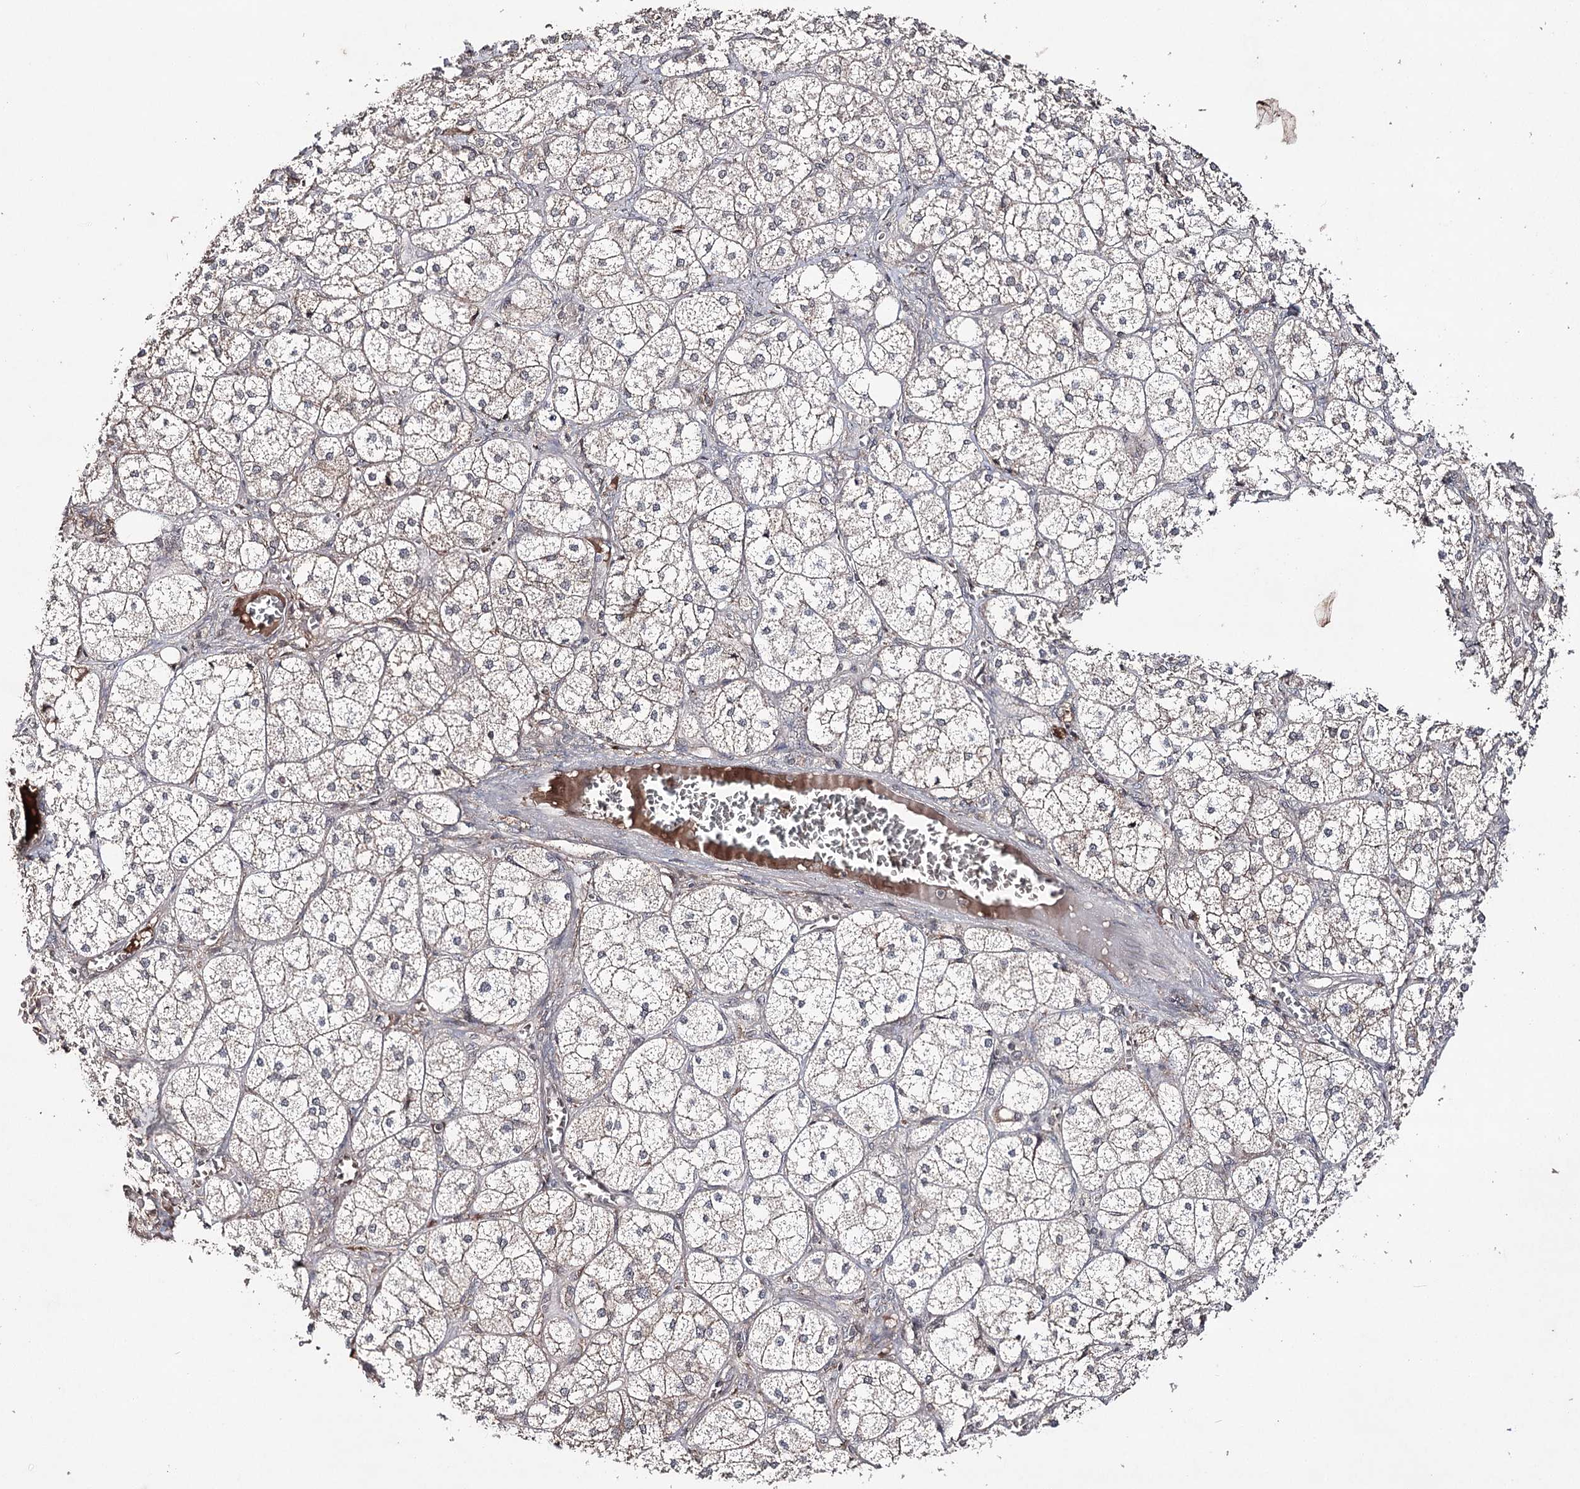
{"staining": {"intensity": "weak", "quantity": "25%-75%", "location": "cytoplasmic/membranous"}, "tissue": "adrenal gland", "cell_type": "Glandular cells", "image_type": "normal", "snomed": [{"axis": "morphology", "description": "Normal tissue, NOS"}, {"axis": "topography", "description": "Adrenal gland"}], "caption": "Immunohistochemical staining of benign adrenal gland demonstrates low levels of weak cytoplasmic/membranous staining in about 25%-75% of glandular cells. (Stains: DAB (3,3'-diaminobenzidine) in brown, nuclei in blue, Microscopy: brightfield microscopy at high magnification).", "gene": "SYNGR3", "patient": {"sex": "female", "age": 61}}